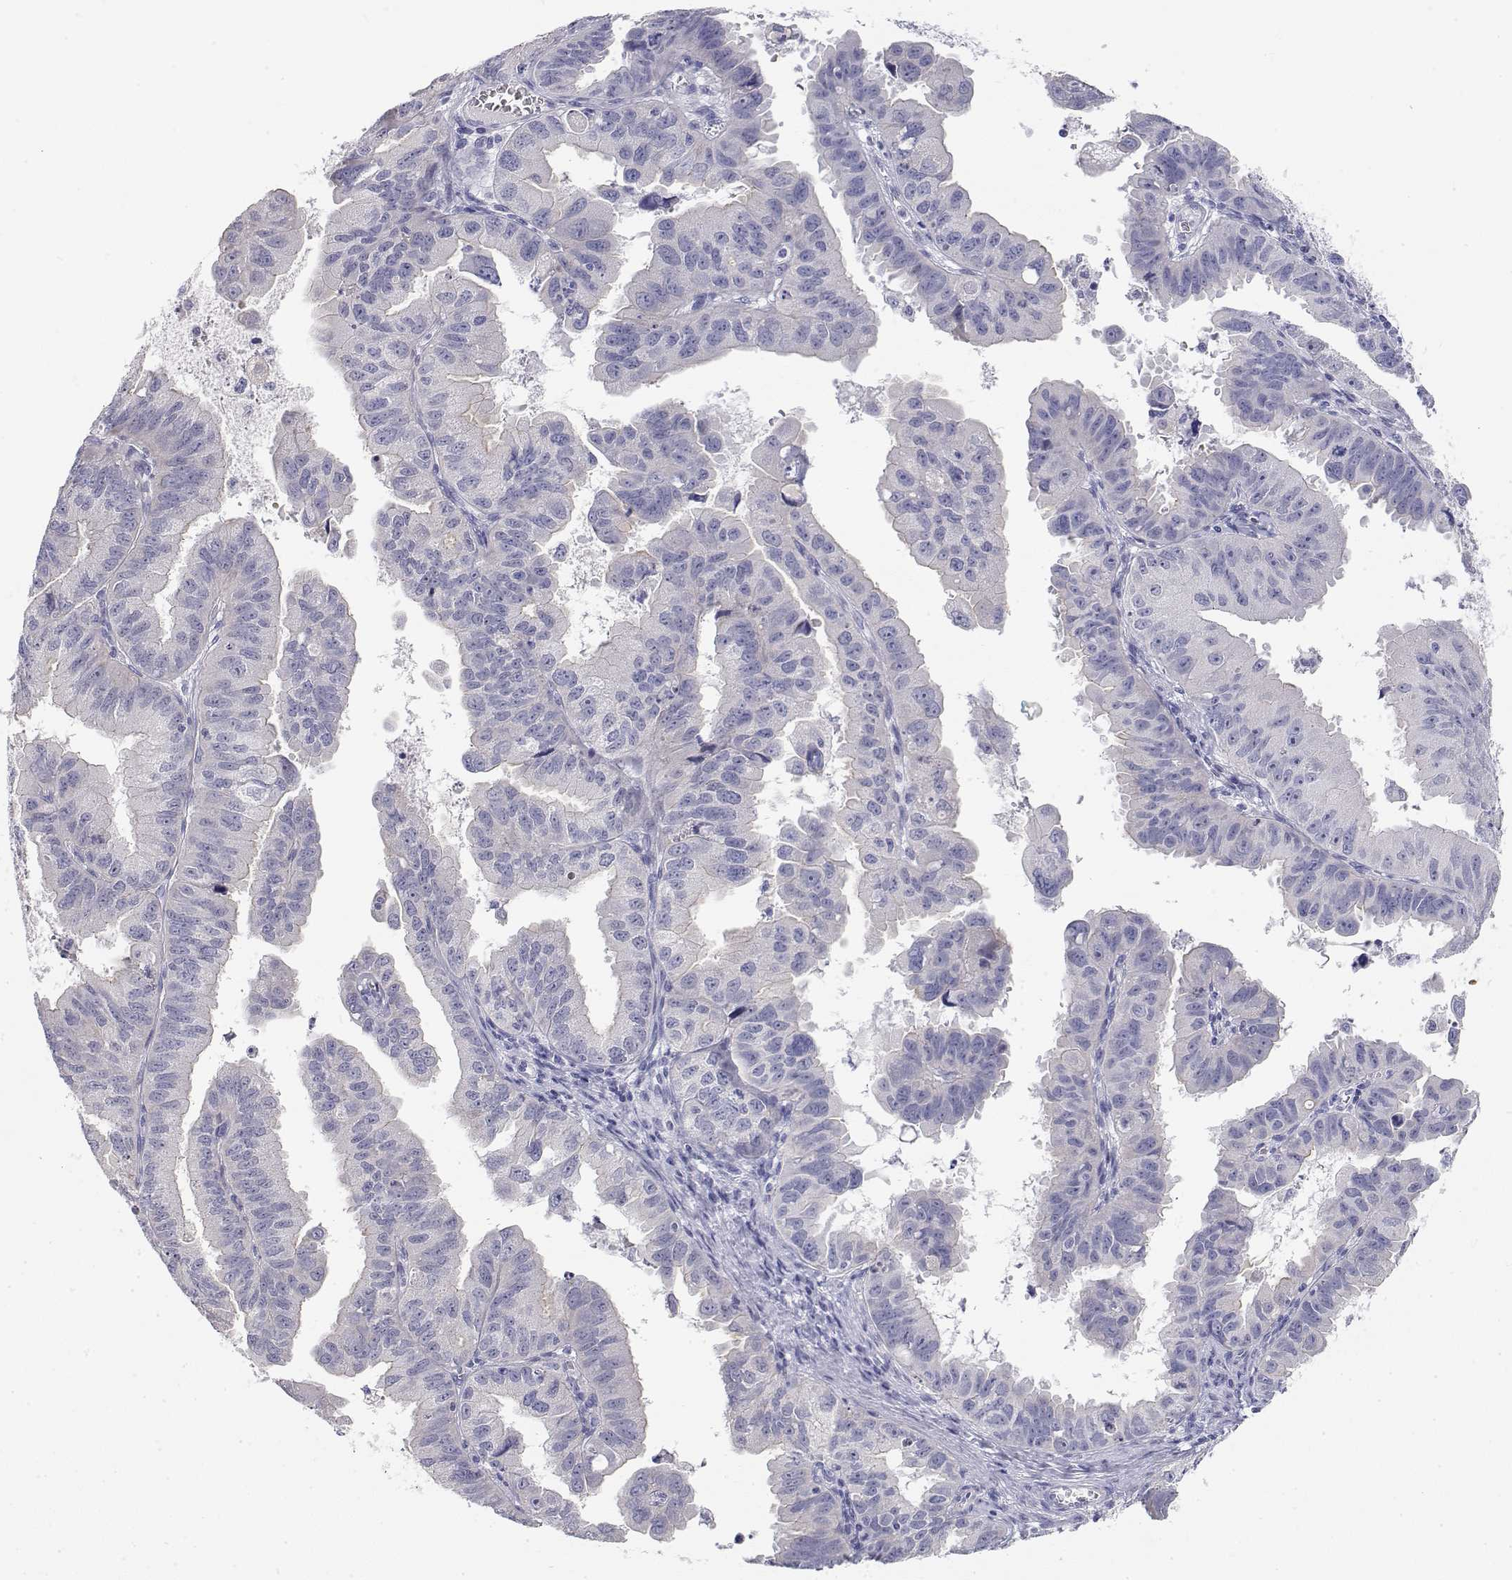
{"staining": {"intensity": "negative", "quantity": "none", "location": "none"}, "tissue": "ovarian cancer", "cell_type": "Tumor cells", "image_type": "cancer", "snomed": [{"axis": "morphology", "description": "Carcinoma, endometroid"}, {"axis": "topography", "description": "Ovary"}], "caption": "IHC histopathology image of neoplastic tissue: endometroid carcinoma (ovarian) stained with DAB reveals no significant protein positivity in tumor cells. (Brightfield microscopy of DAB (3,3'-diaminobenzidine) IHC at high magnification).", "gene": "MISP", "patient": {"sex": "female", "age": 85}}